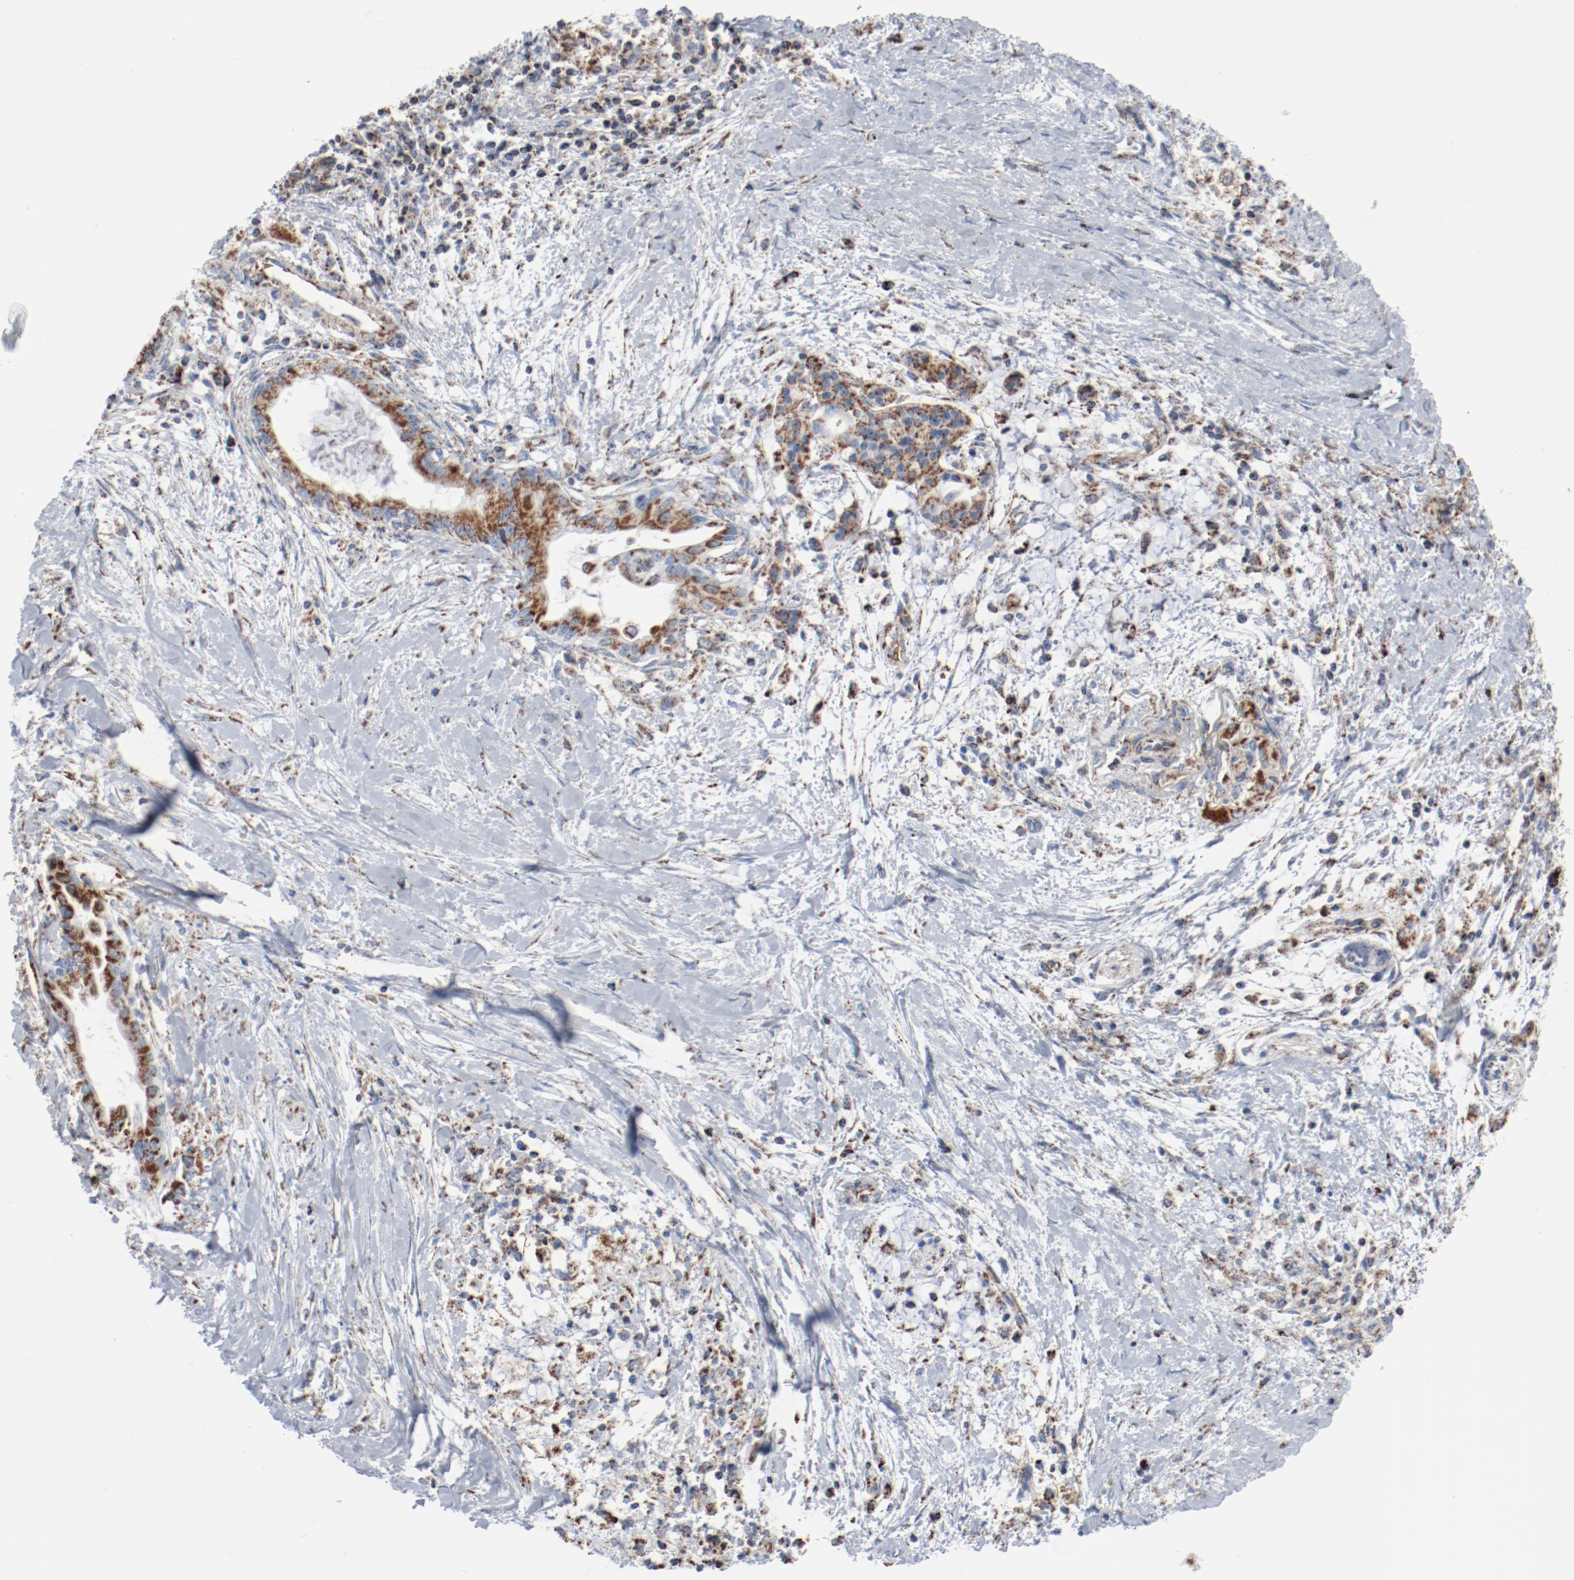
{"staining": {"intensity": "strong", "quantity": ">75%", "location": "cytoplasmic/membranous"}, "tissue": "pancreatic cancer", "cell_type": "Tumor cells", "image_type": "cancer", "snomed": [{"axis": "morphology", "description": "Adenocarcinoma, NOS"}, {"axis": "topography", "description": "Pancreas"}], "caption": "Immunohistochemistry of adenocarcinoma (pancreatic) displays high levels of strong cytoplasmic/membranous expression in about >75% of tumor cells.", "gene": "NDUFB8", "patient": {"sex": "female", "age": 64}}